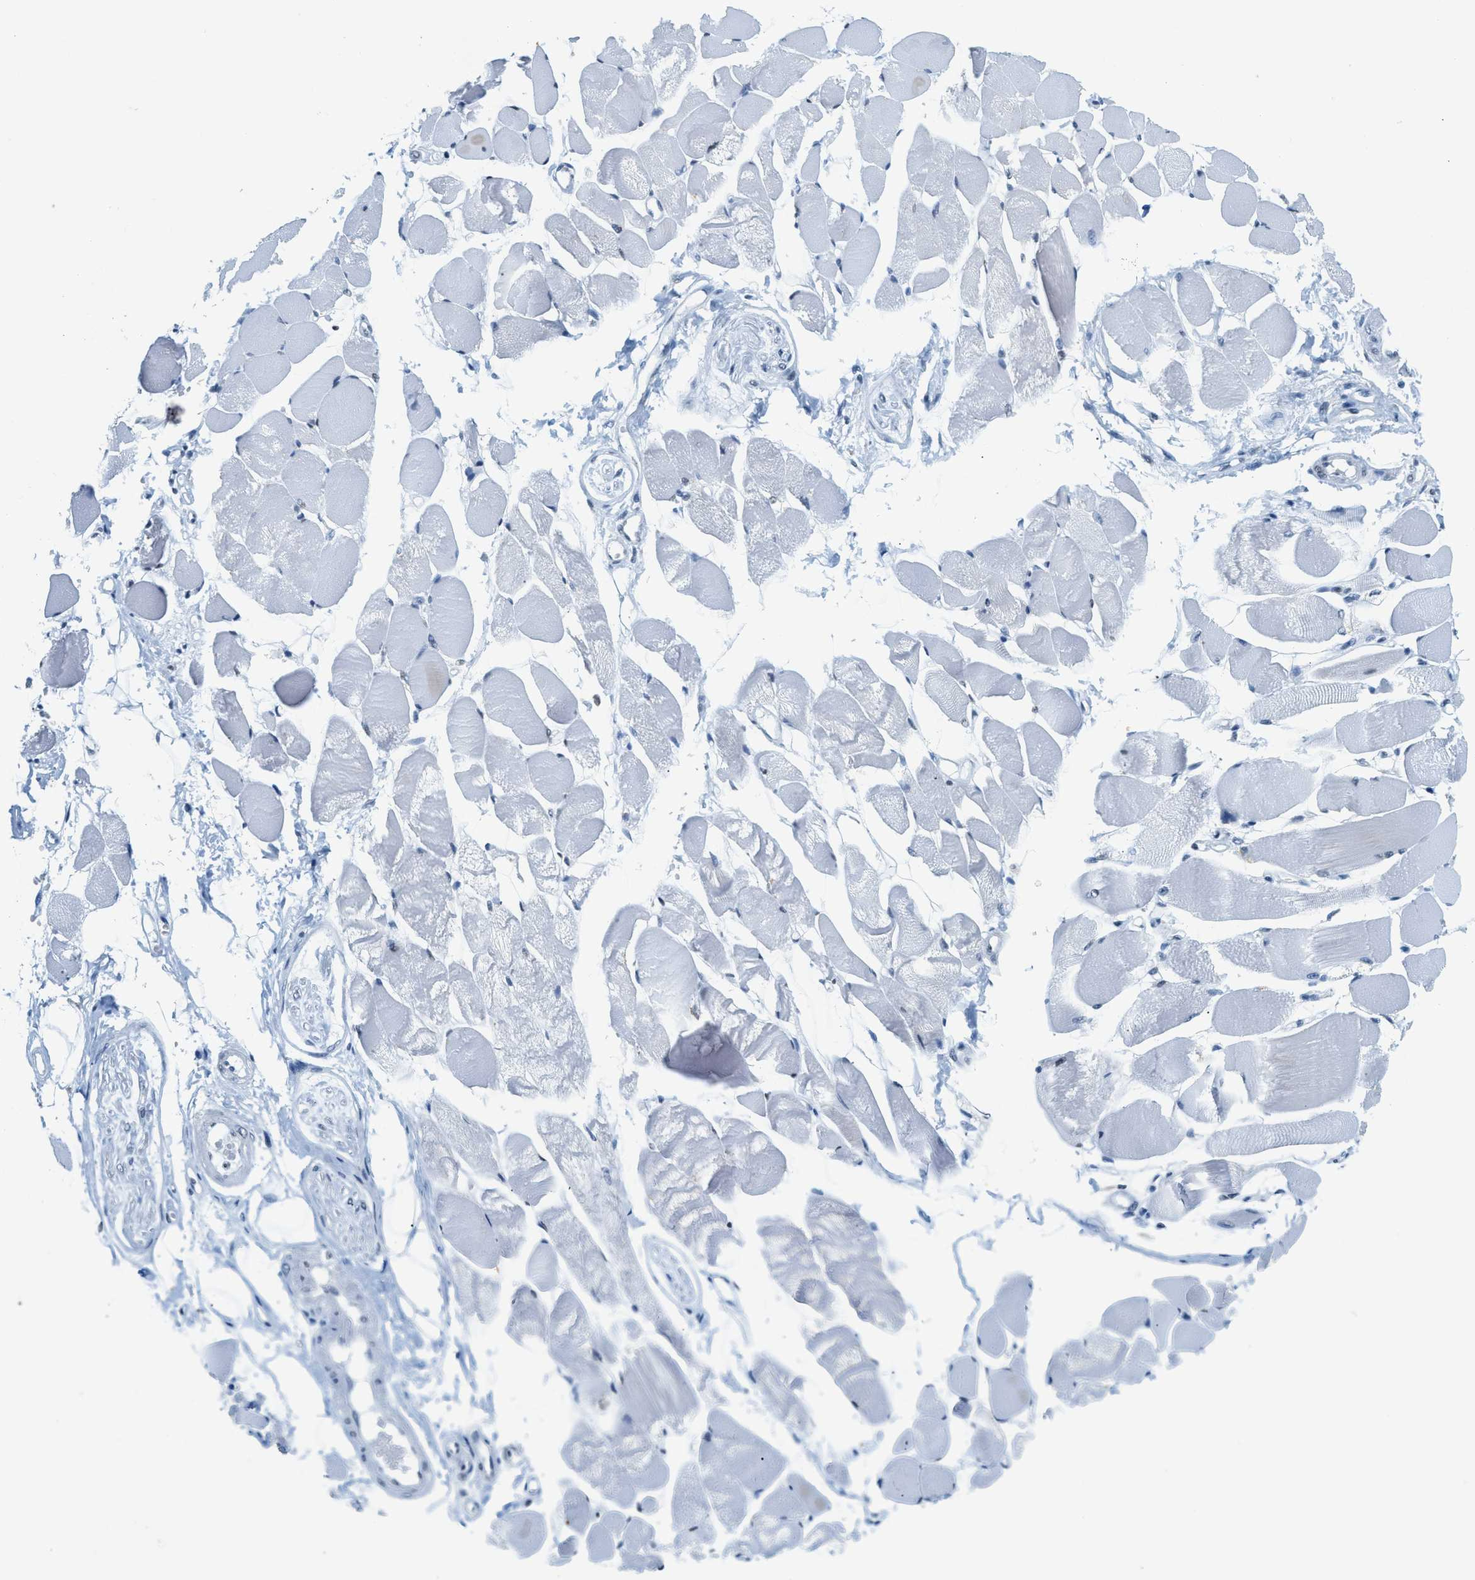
{"staining": {"intensity": "negative", "quantity": "none", "location": "none"}, "tissue": "skeletal muscle", "cell_type": "Myocytes", "image_type": "normal", "snomed": [{"axis": "morphology", "description": "Normal tissue, NOS"}, {"axis": "topography", "description": "Skeletal muscle"}, {"axis": "topography", "description": "Peripheral nerve tissue"}], "caption": "High power microscopy micrograph of an immunohistochemistry photomicrograph of normal skeletal muscle, revealing no significant expression in myocytes. The staining is performed using DAB brown chromogen with nuclei counter-stained in using hematoxylin.", "gene": "UVRAG", "patient": {"sex": "female", "age": 84}}